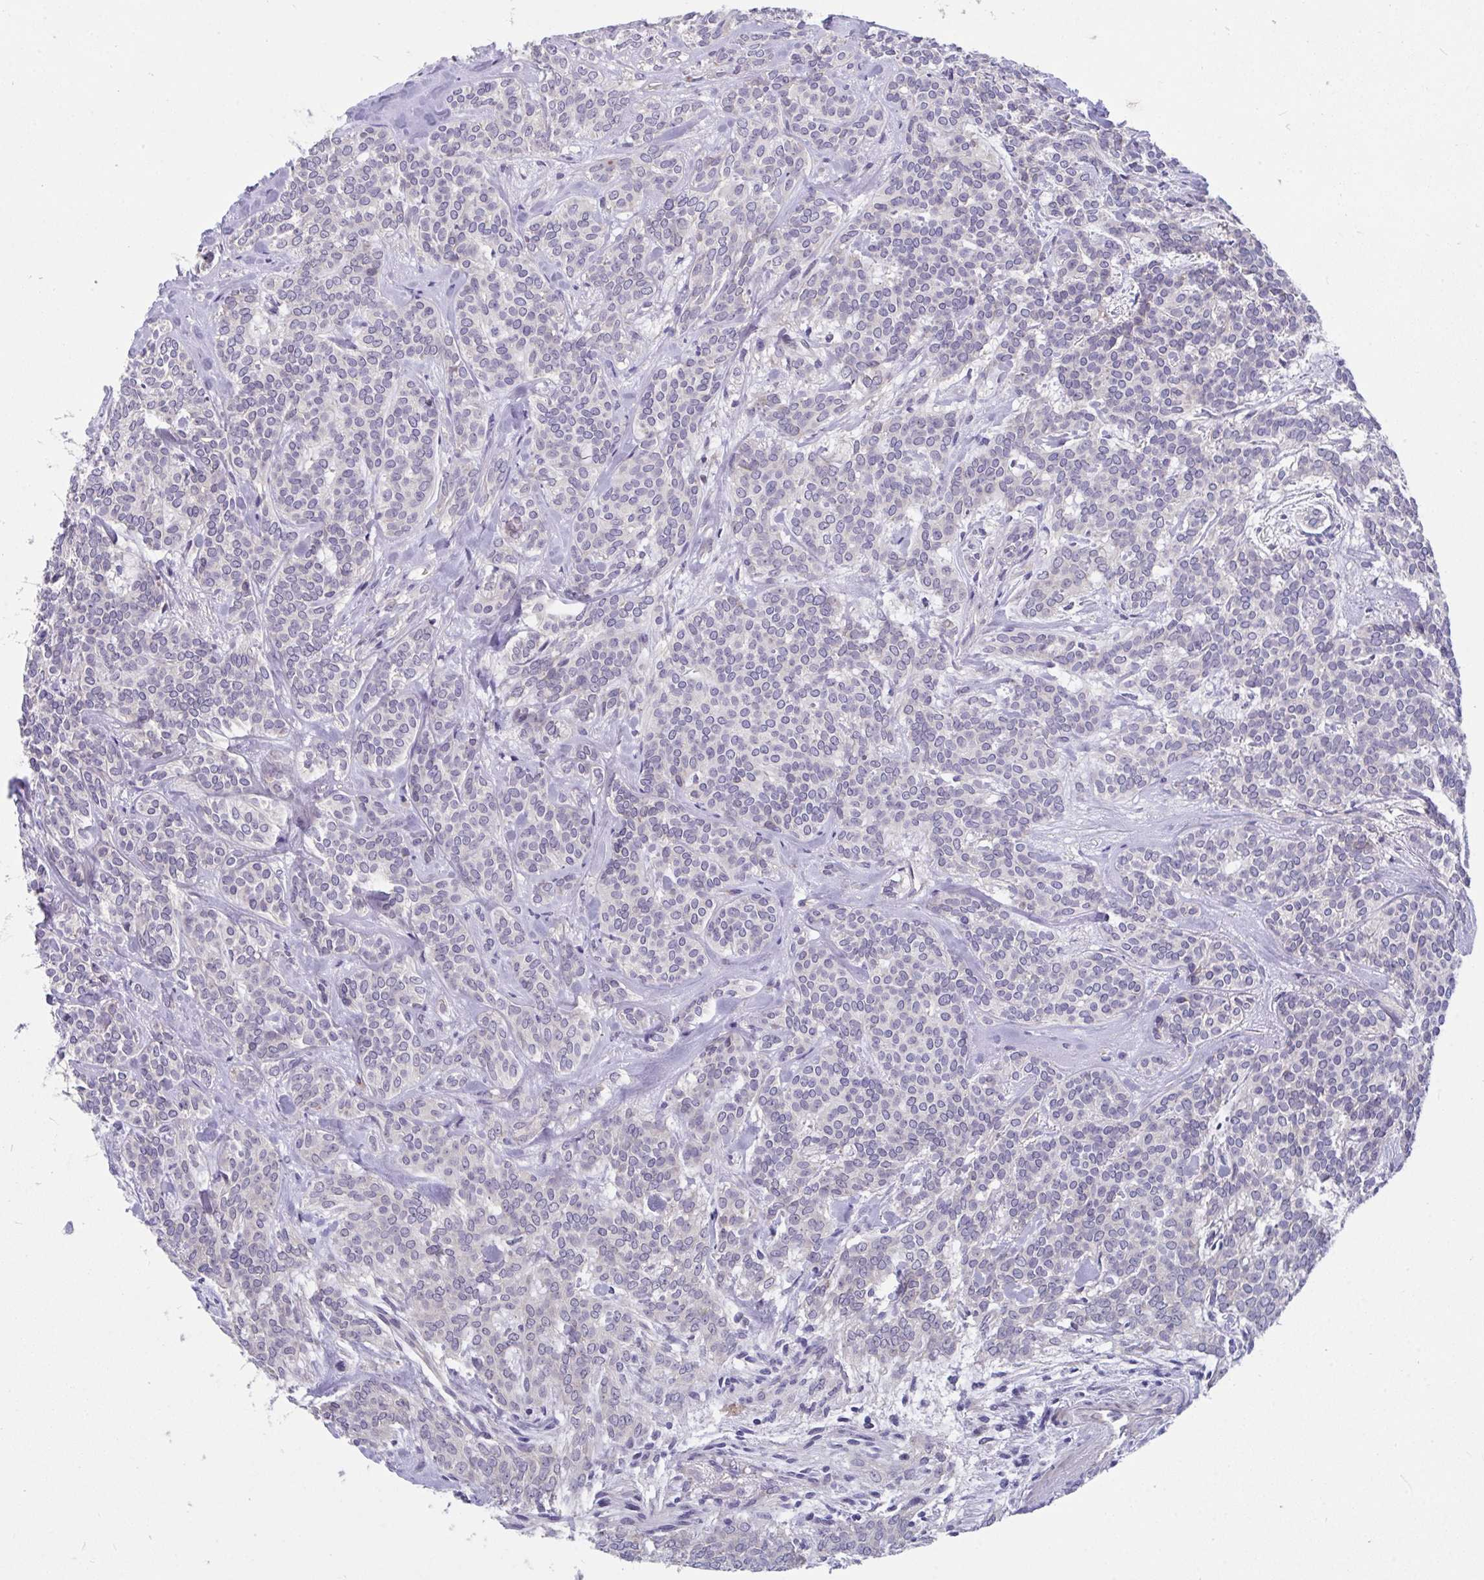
{"staining": {"intensity": "negative", "quantity": "none", "location": "none"}, "tissue": "head and neck cancer", "cell_type": "Tumor cells", "image_type": "cancer", "snomed": [{"axis": "morphology", "description": "Adenocarcinoma, NOS"}, {"axis": "topography", "description": "Head-Neck"}], "caption": "An immunohistochemistry micrograph of head and neck cancer is shown. There is no staining in tumor cells of head and neck cancer. (Stains: DAB IHC with hematoxylin counter stain, Microscopy: brightfield microscopy at high magnification).", "gene": "SUSD4", "patient": {"sex": "female", "age": 57}}